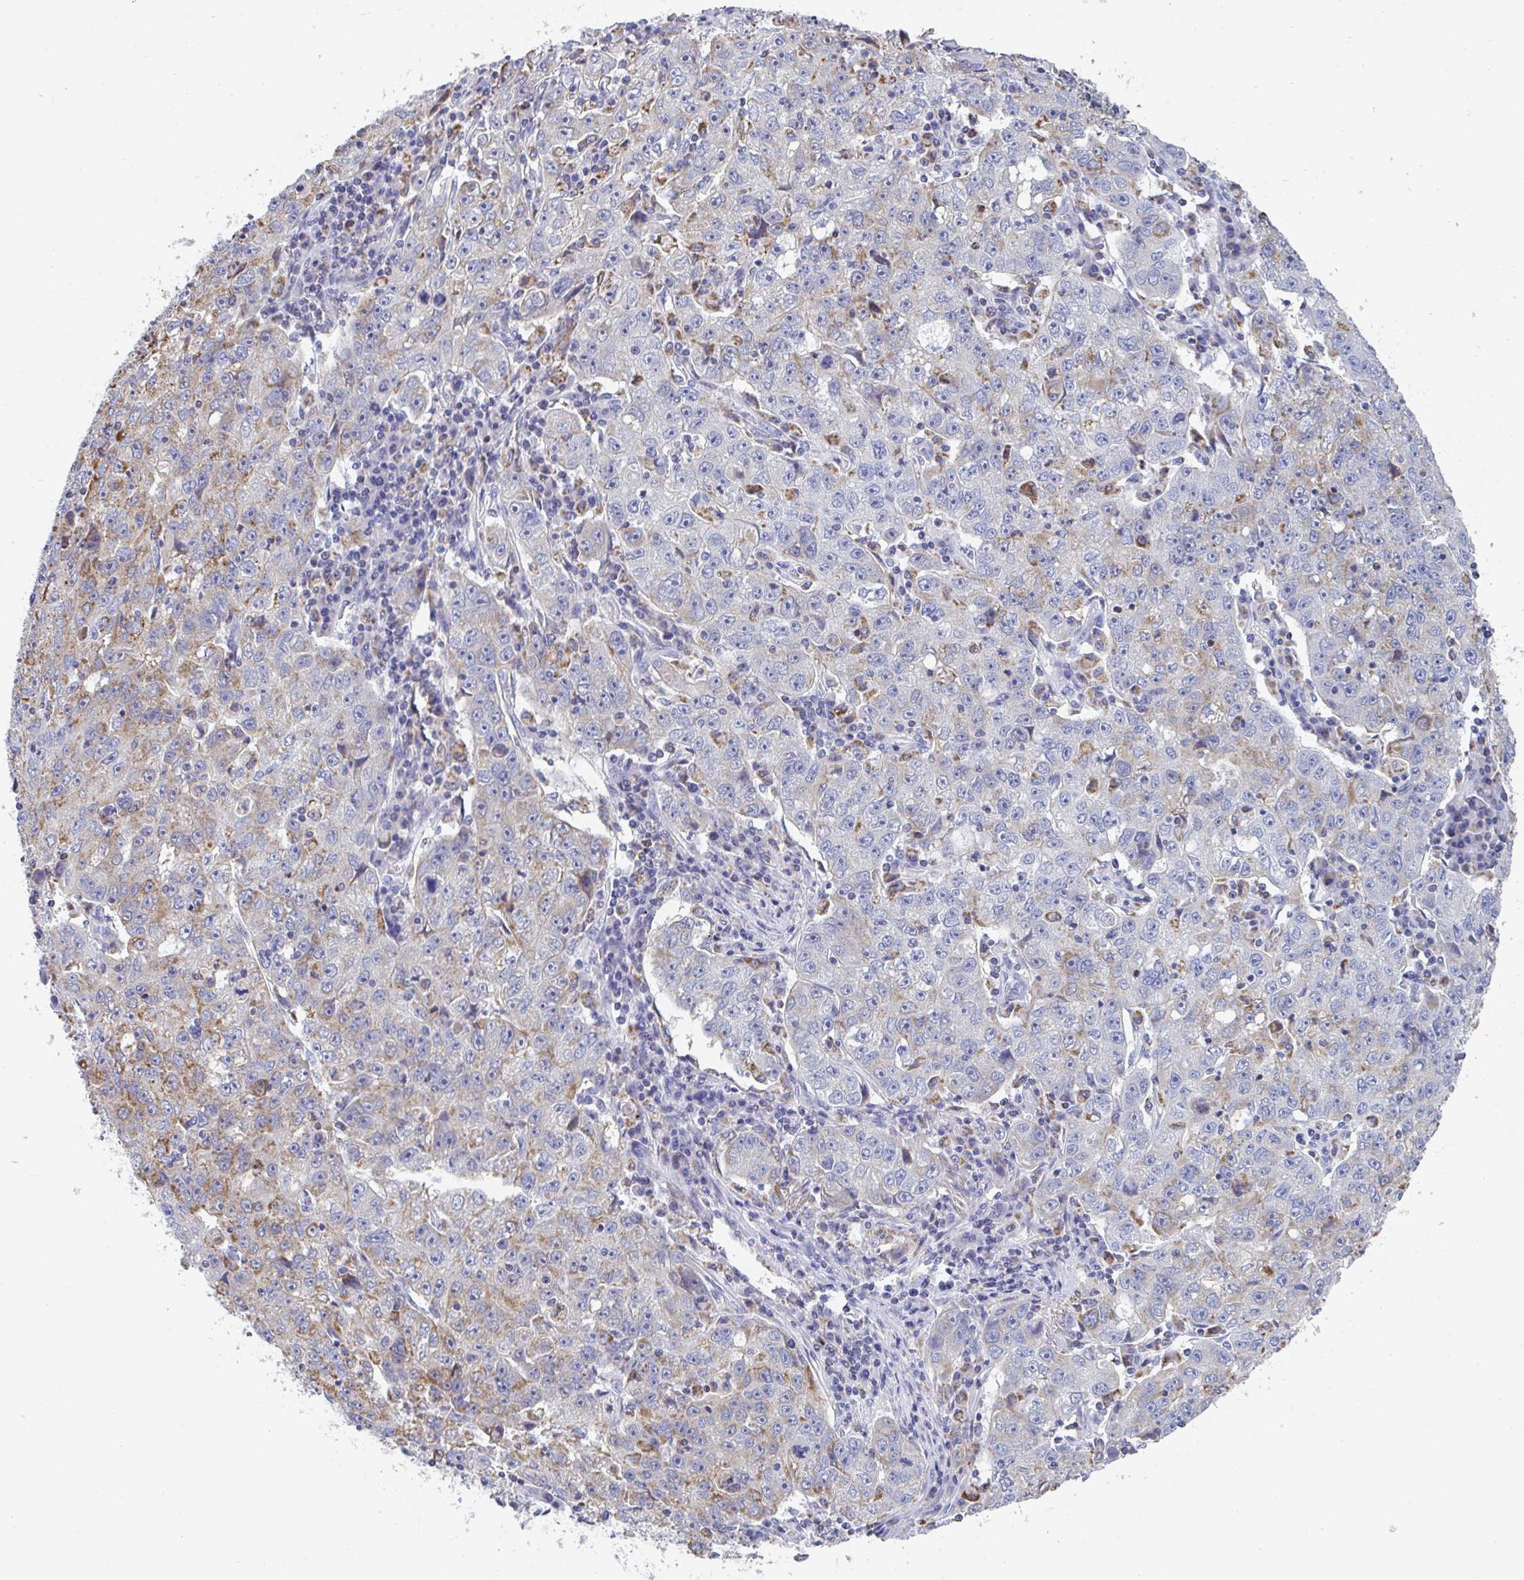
{"staining": {"intensity": "moderate", "quantity": "<25%", "location": "cytoplasmic/membranous"}, "tissue": "lung cancer", "cell_type": "Tumor cells", "image_type": "cancer", "snomed": [{"axis": "morphology", "description": "Normal morphology"}, {"axis": "morphology", "description": "Adenocarcinoma, NOS"}, {"axis": "topography", "description": "Lymph node"}, {"axis": "topography", "description": "Lung"}], "caption": "There is low levels of moderate cytoplasmic/membranous expression in tumor cells of lung cancer, as demonstrated by immunohistochemical staining (brown color).", "gene": "MGAM2", "patient": {"sex": "female", "age": 57}}